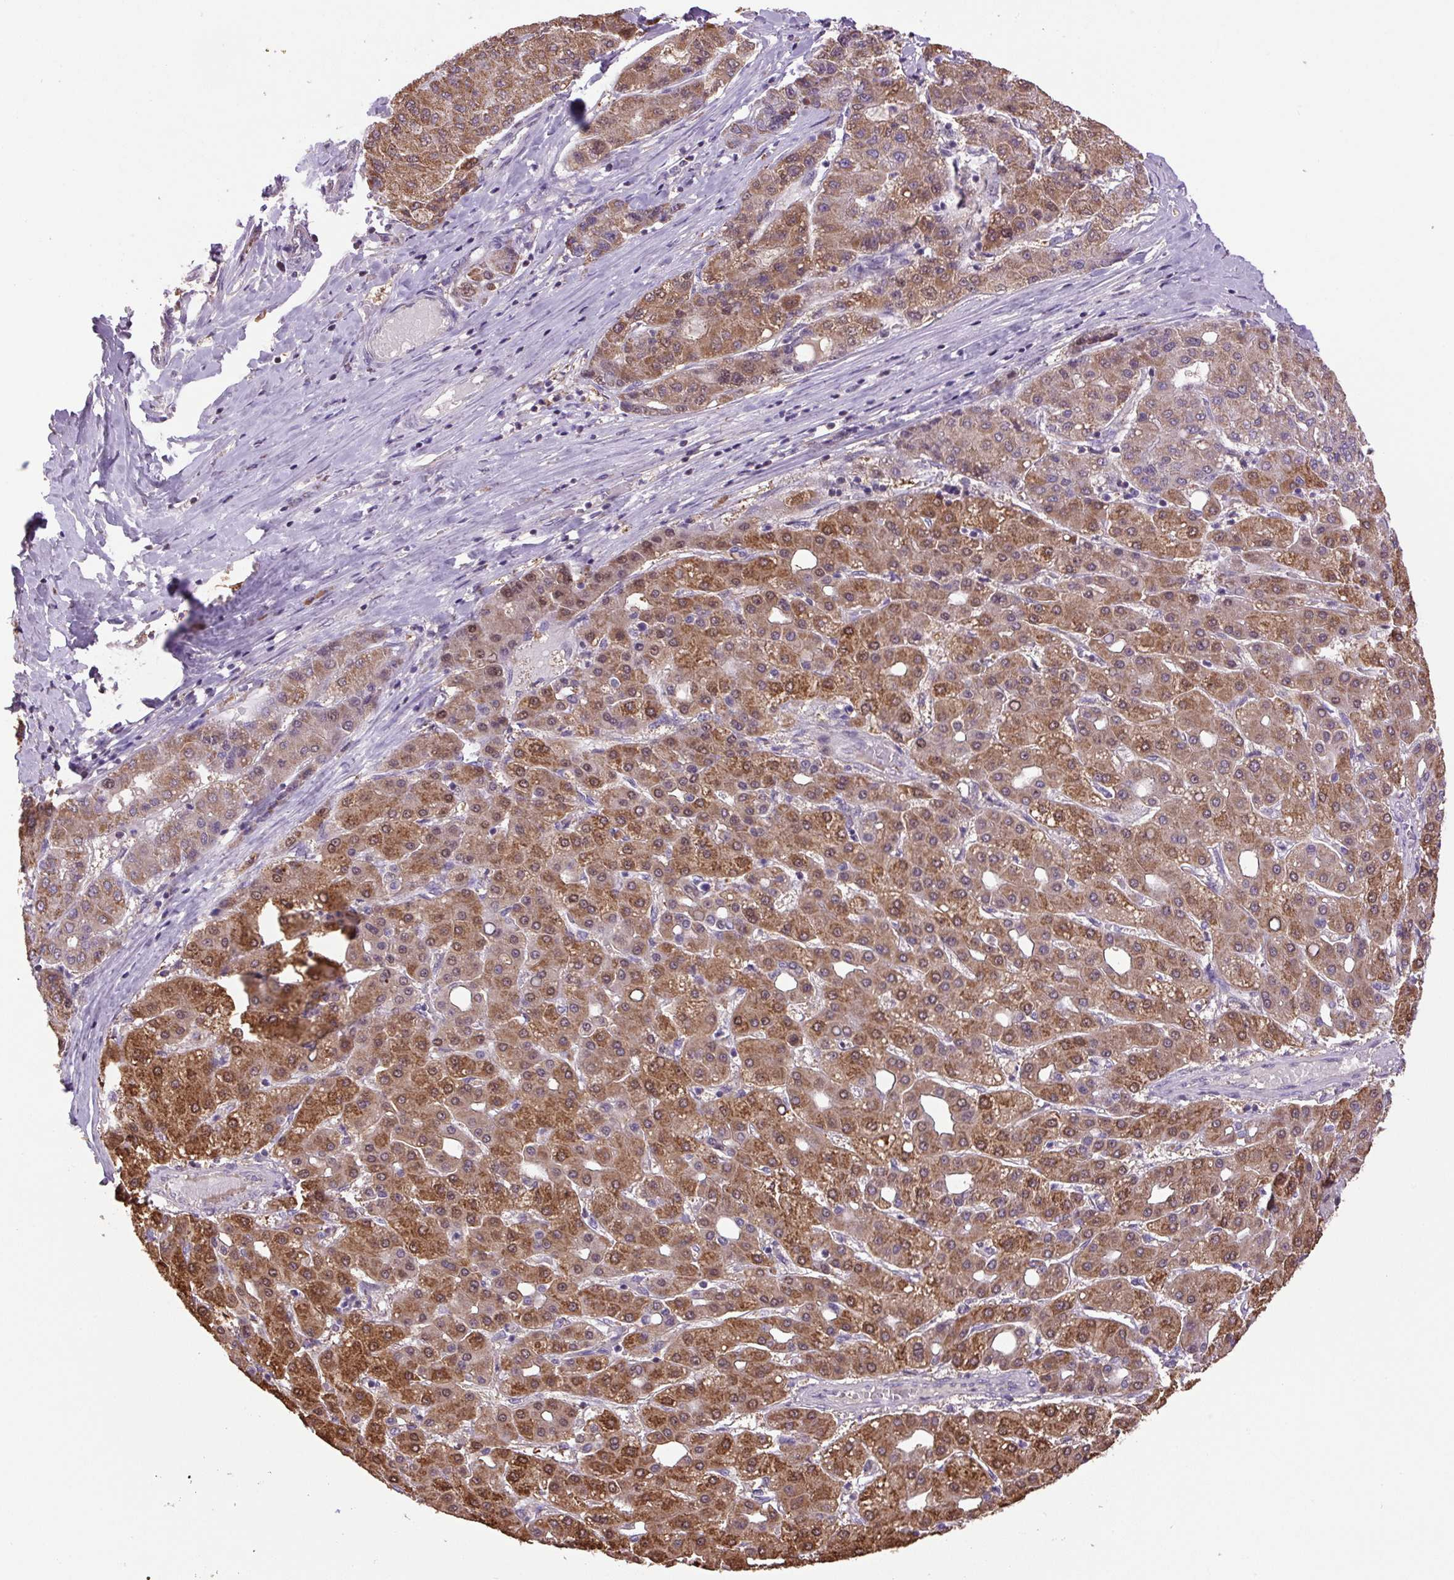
{"staining": {"intensity": "strong", "quantity": ">75%", "location": "cytoplasmic/membranous,nuclear"}, "tissue": "liver cancer", "cell_type": "Tumor cells", "image_type": "cancer", "snomed": [{"axis": "morphology", "description": "Carcinoma, Hepatocellular, NOS"}, {"axis": "topography", "description": "Liver"}], "caption": "About >75% of tumor cells in hepatocellular carcinoma (liver) exhibit strong cytoplasmic/membranous and nuclear protein staining as visualized by brown immunohistochemical staining.", "gene": "SGF29", "patient": {"sex": "male", "age": 65}}